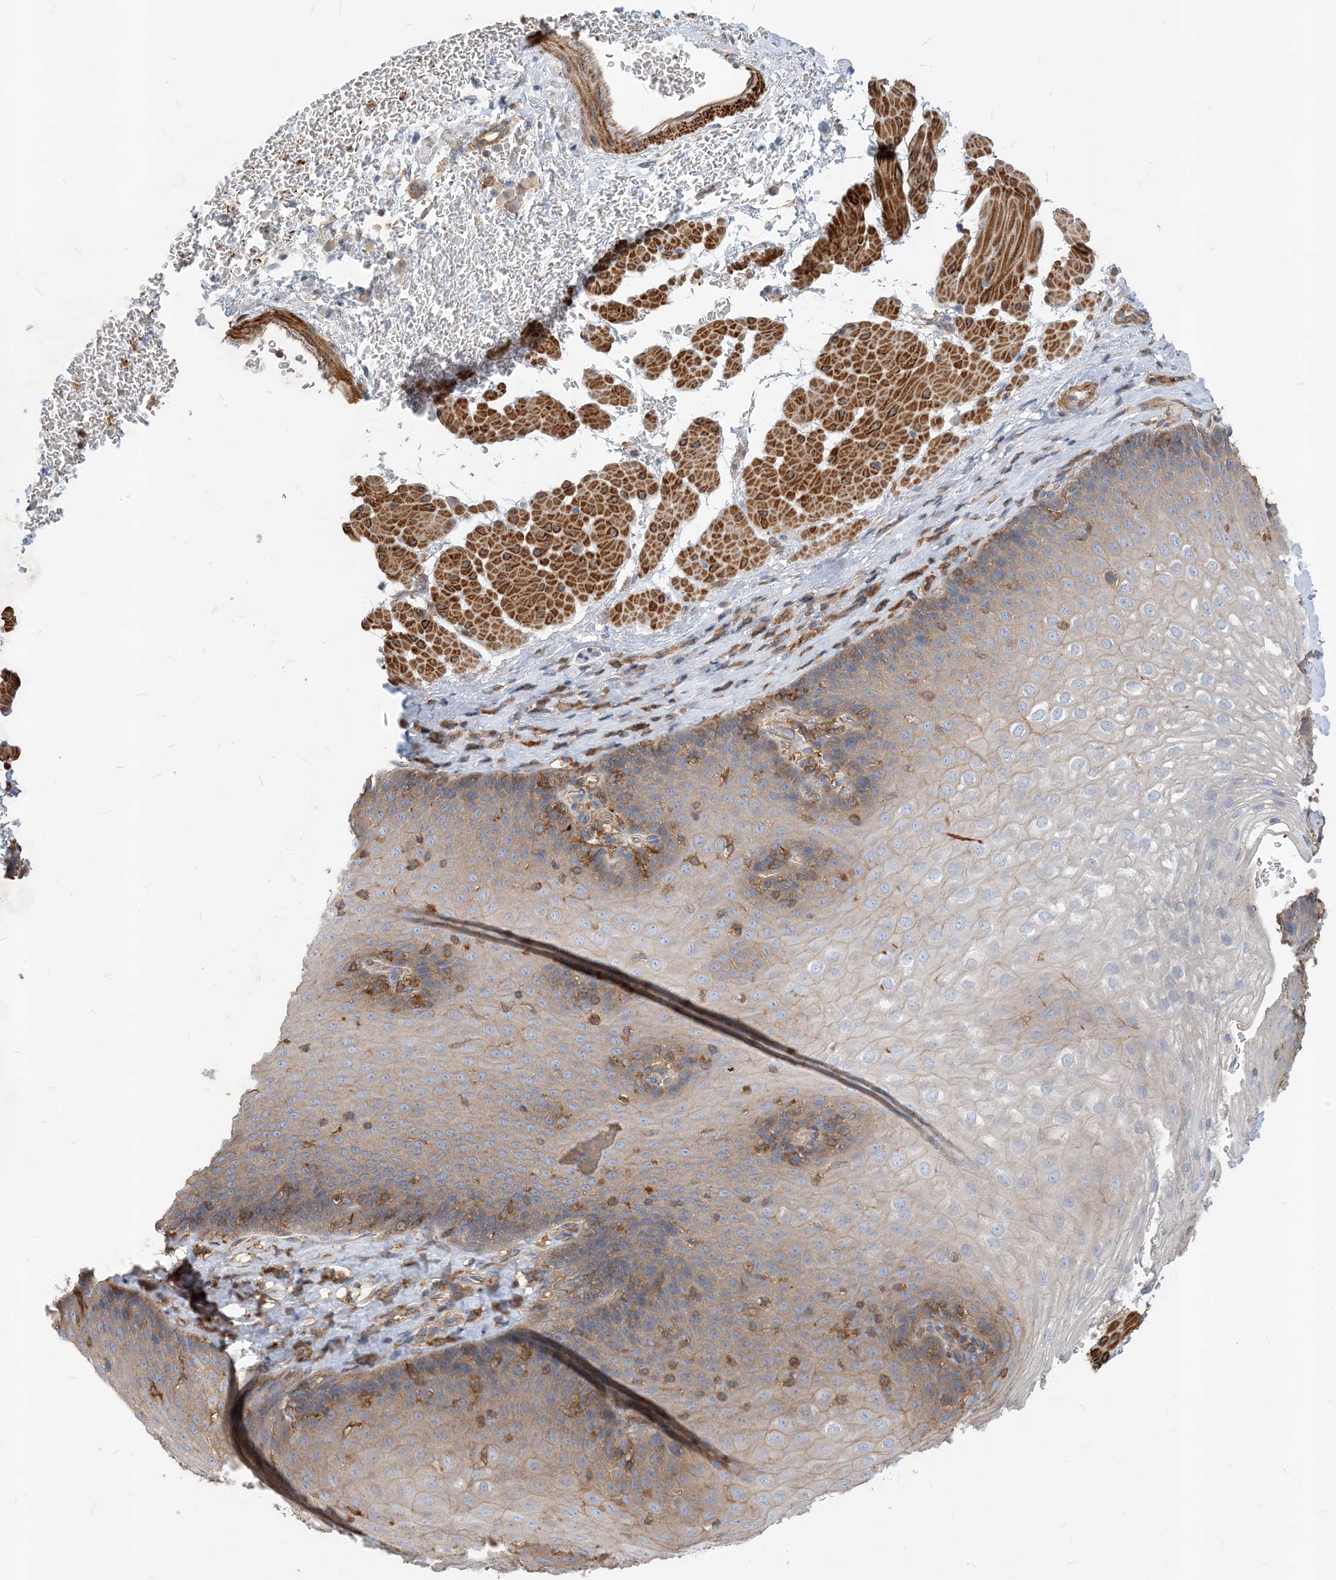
{"staining": {"intensity": "moderate", "quantity": "<25%", "location": "cytoplasmic/membranous"}, "tissue": "esophagus", "cell_type": "Squamous epithelial cells", "image_type": "normal", "snomed": [{"axis": "morphology", "description": "Normal tissue, NOS"}, {"axis": "topography", "description": "Esophagus"}], "caption": "The histopathology image reveals a brown stain indicating the presence of a protein in the cytoplasmic/membranous of squamous epithelial cells in esophagus. (Stains: DAB in brown, nuclei in blue, Microscopy: brightfield microscopy at high magnification).", "gene": "PARVG", "patient": {"sex": "female", "age": 66}}